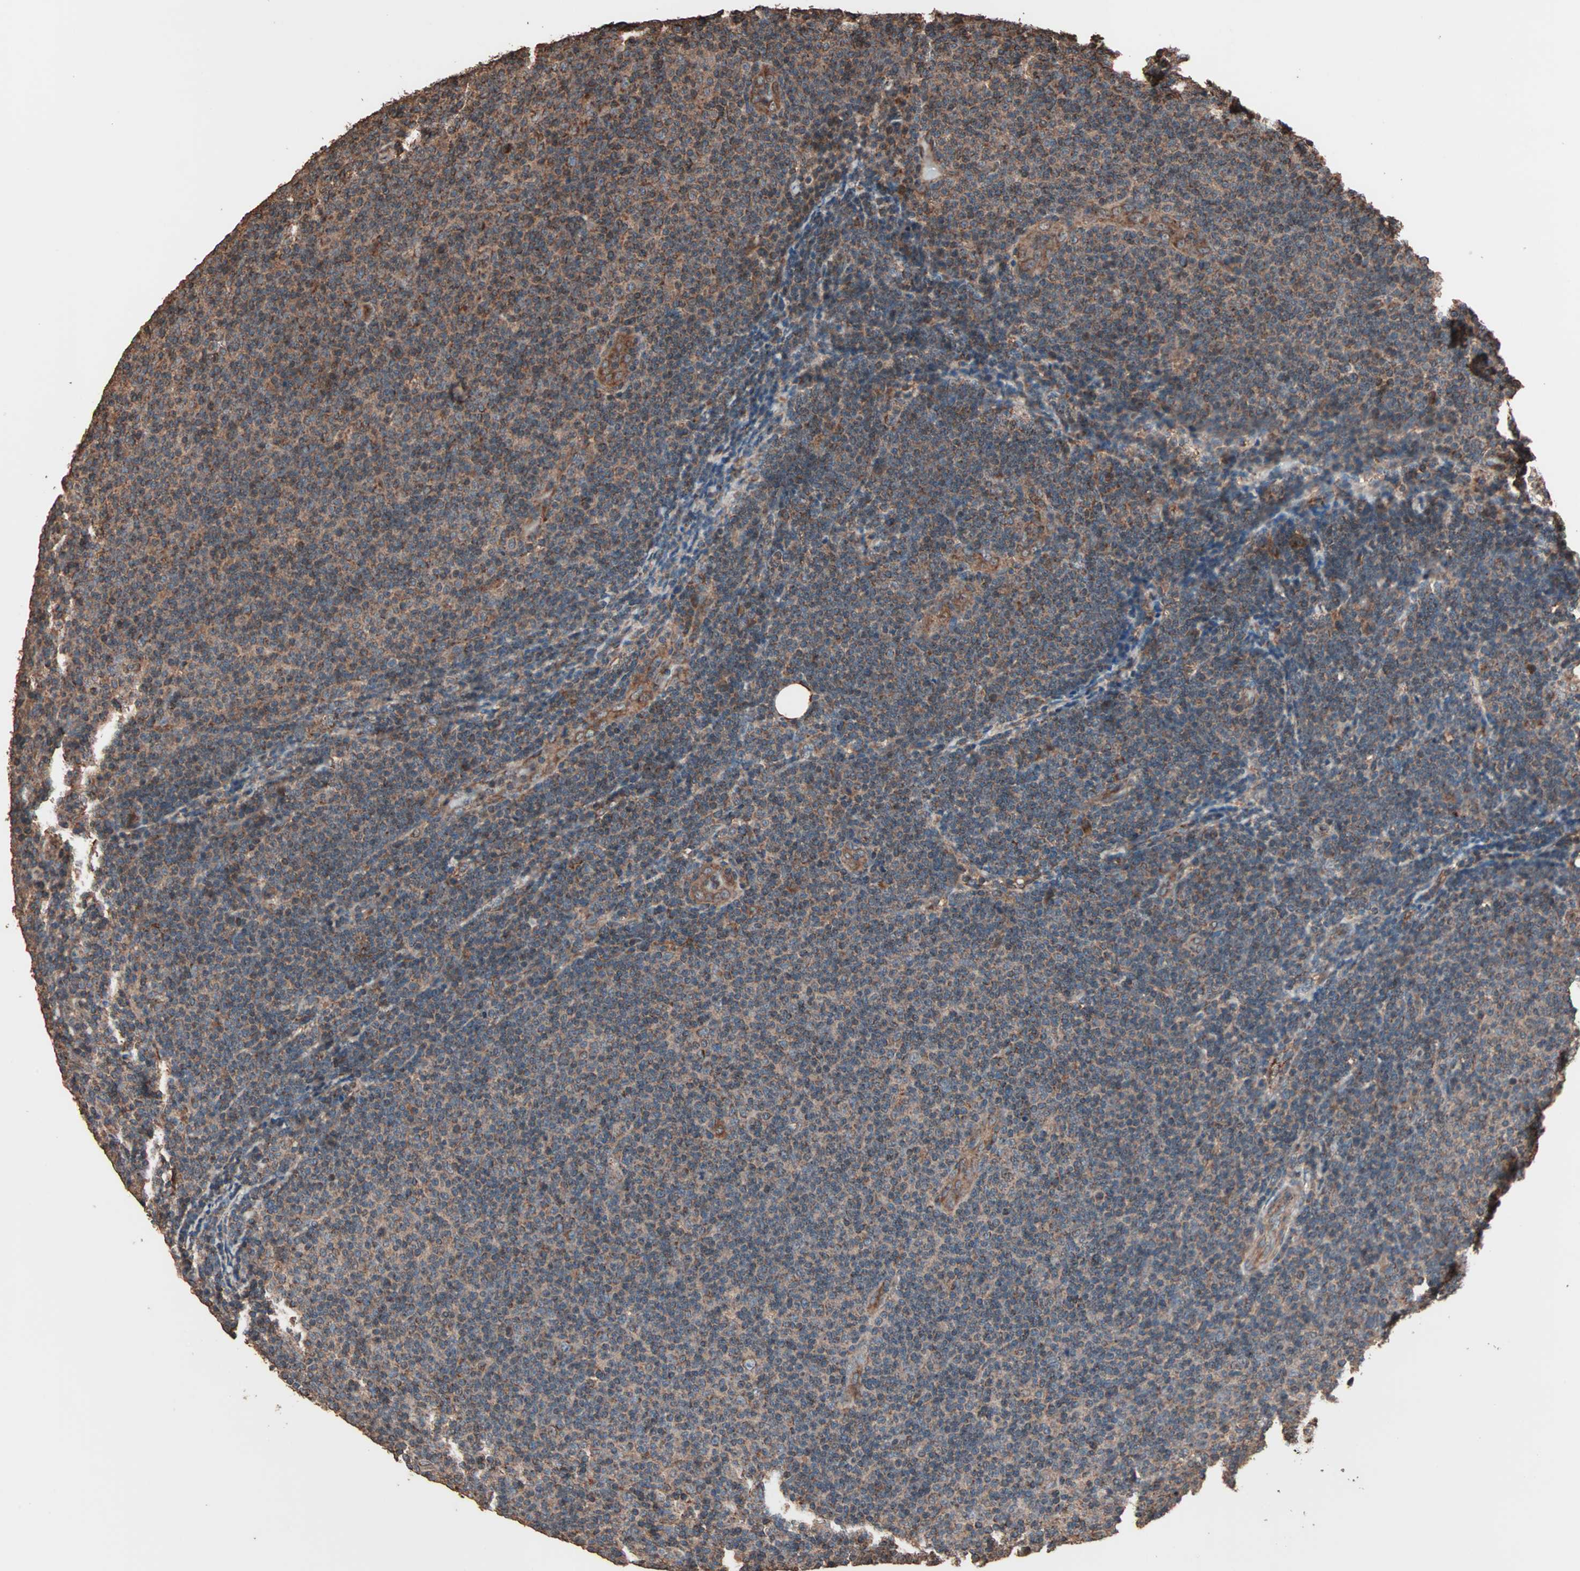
{"staining": {"intensity": "moderate", "quantity": ">75%", "location": "cytoplasmic/membranous"}, "tissue": "lymphoma", "cell_type": "Tumor cells", "image_type": "cancer", "snomed": [{"axis": "morphology", "description": "Malignant lymphoma, non-Hodgkin's type, Low grade"}, {"axis": "topography", "description": "Lymph node"}], "caption": "Human lymphoma stained with a protein marker shows moderate staining in tumor cells.", "gene": "MRPL2", "patient": {"sex": "male", "age": 83}}